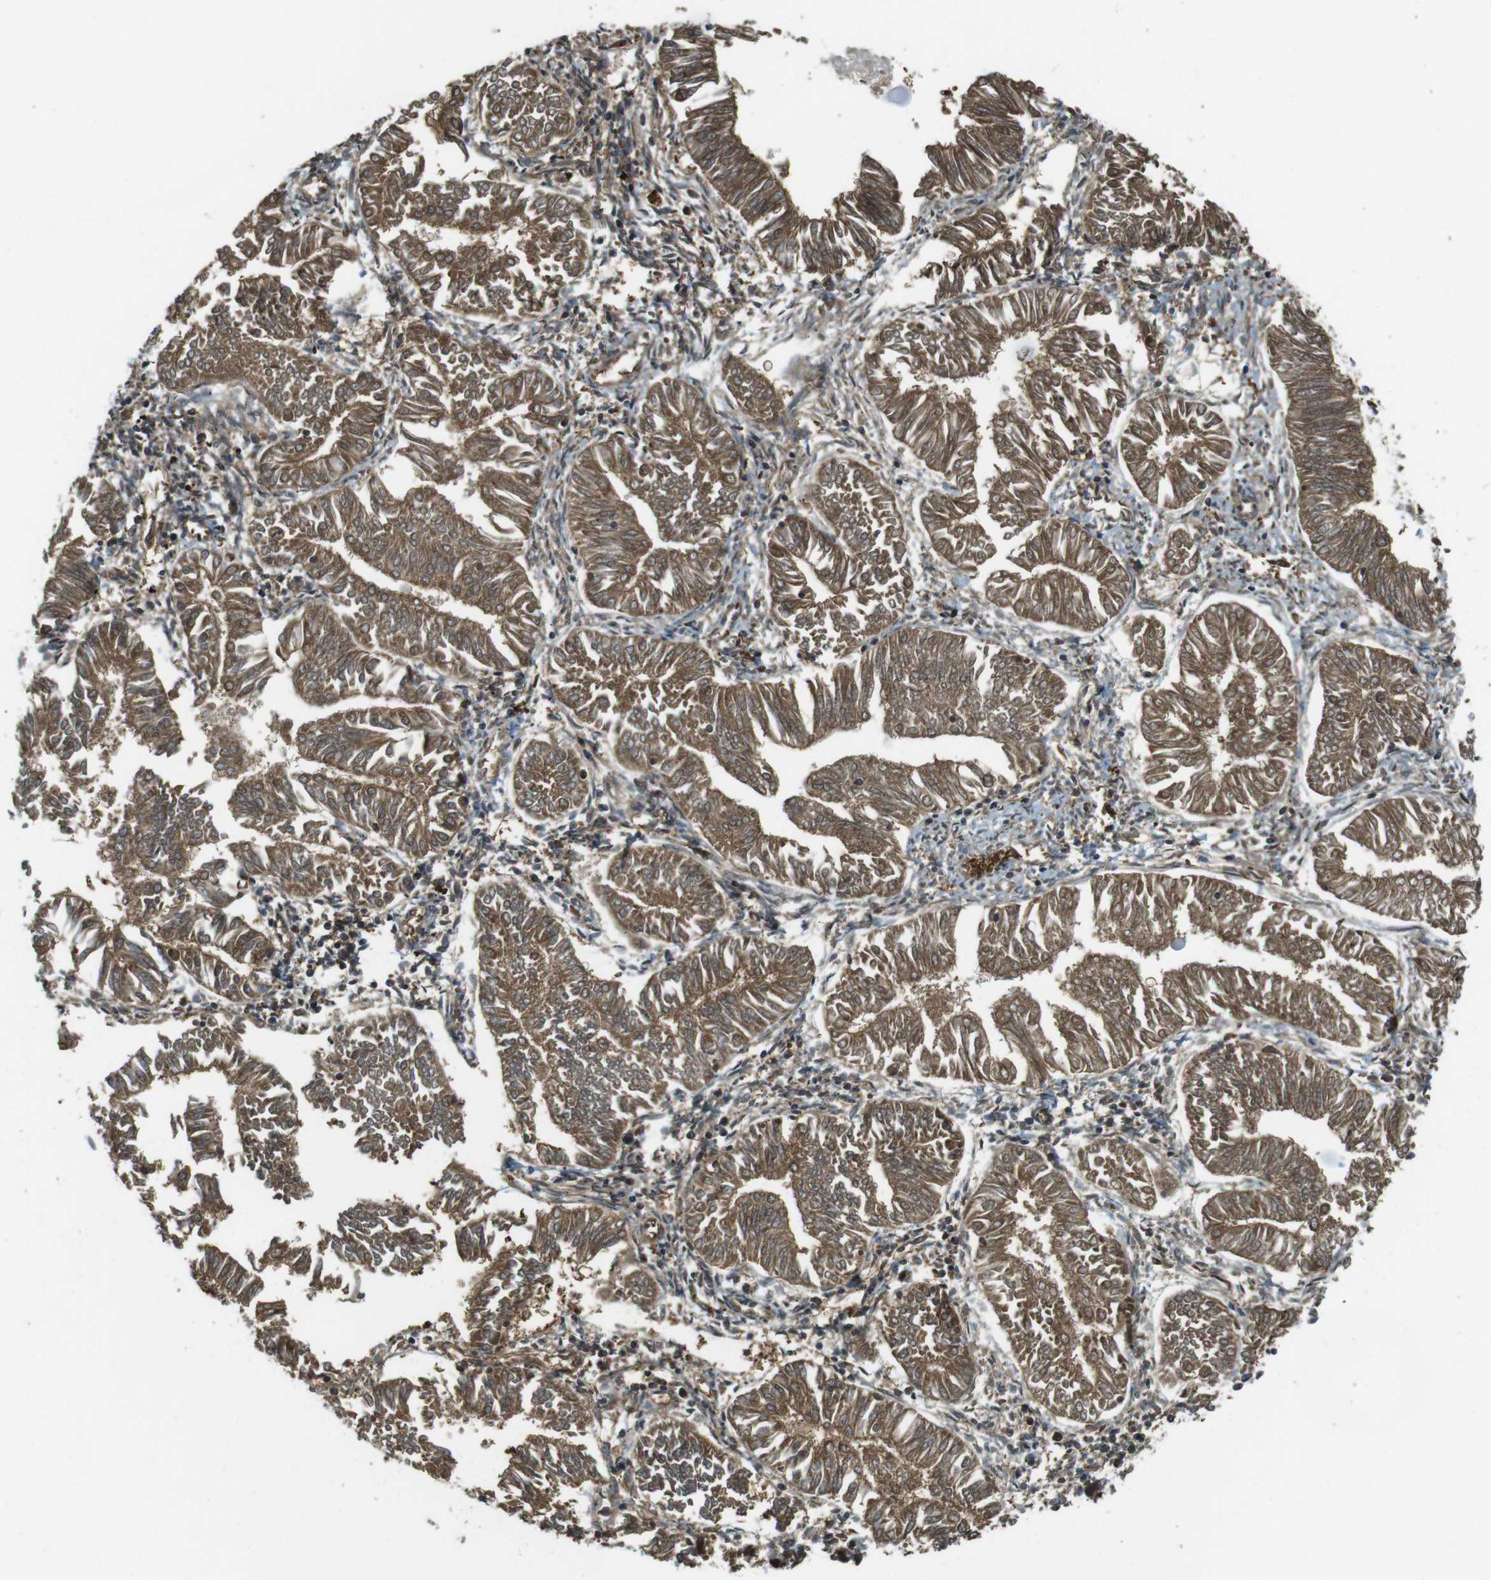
{"staining": {"intensity": "moderate", "quantity": ">75%", "location": "cytoplasmic/membranous"}, "tissue": "endometrial cancer", "cell_type": "Tumor cells", "image_type": "cancer", "snomed": [{"axis": "morphology", "description": "Adenocarcinoma, NOS"}, {"axis": "topography", "description": "Endometrium"}], "caption": "Immunohistochemical staining of endometrial cancer (adenocarcinoma) exhibits moderate cytoplasmic/membranous protein expression in about >75% of tumor cells.", "gene": "LRRC3B", "patient": {"sex": "female", "age": 53}}